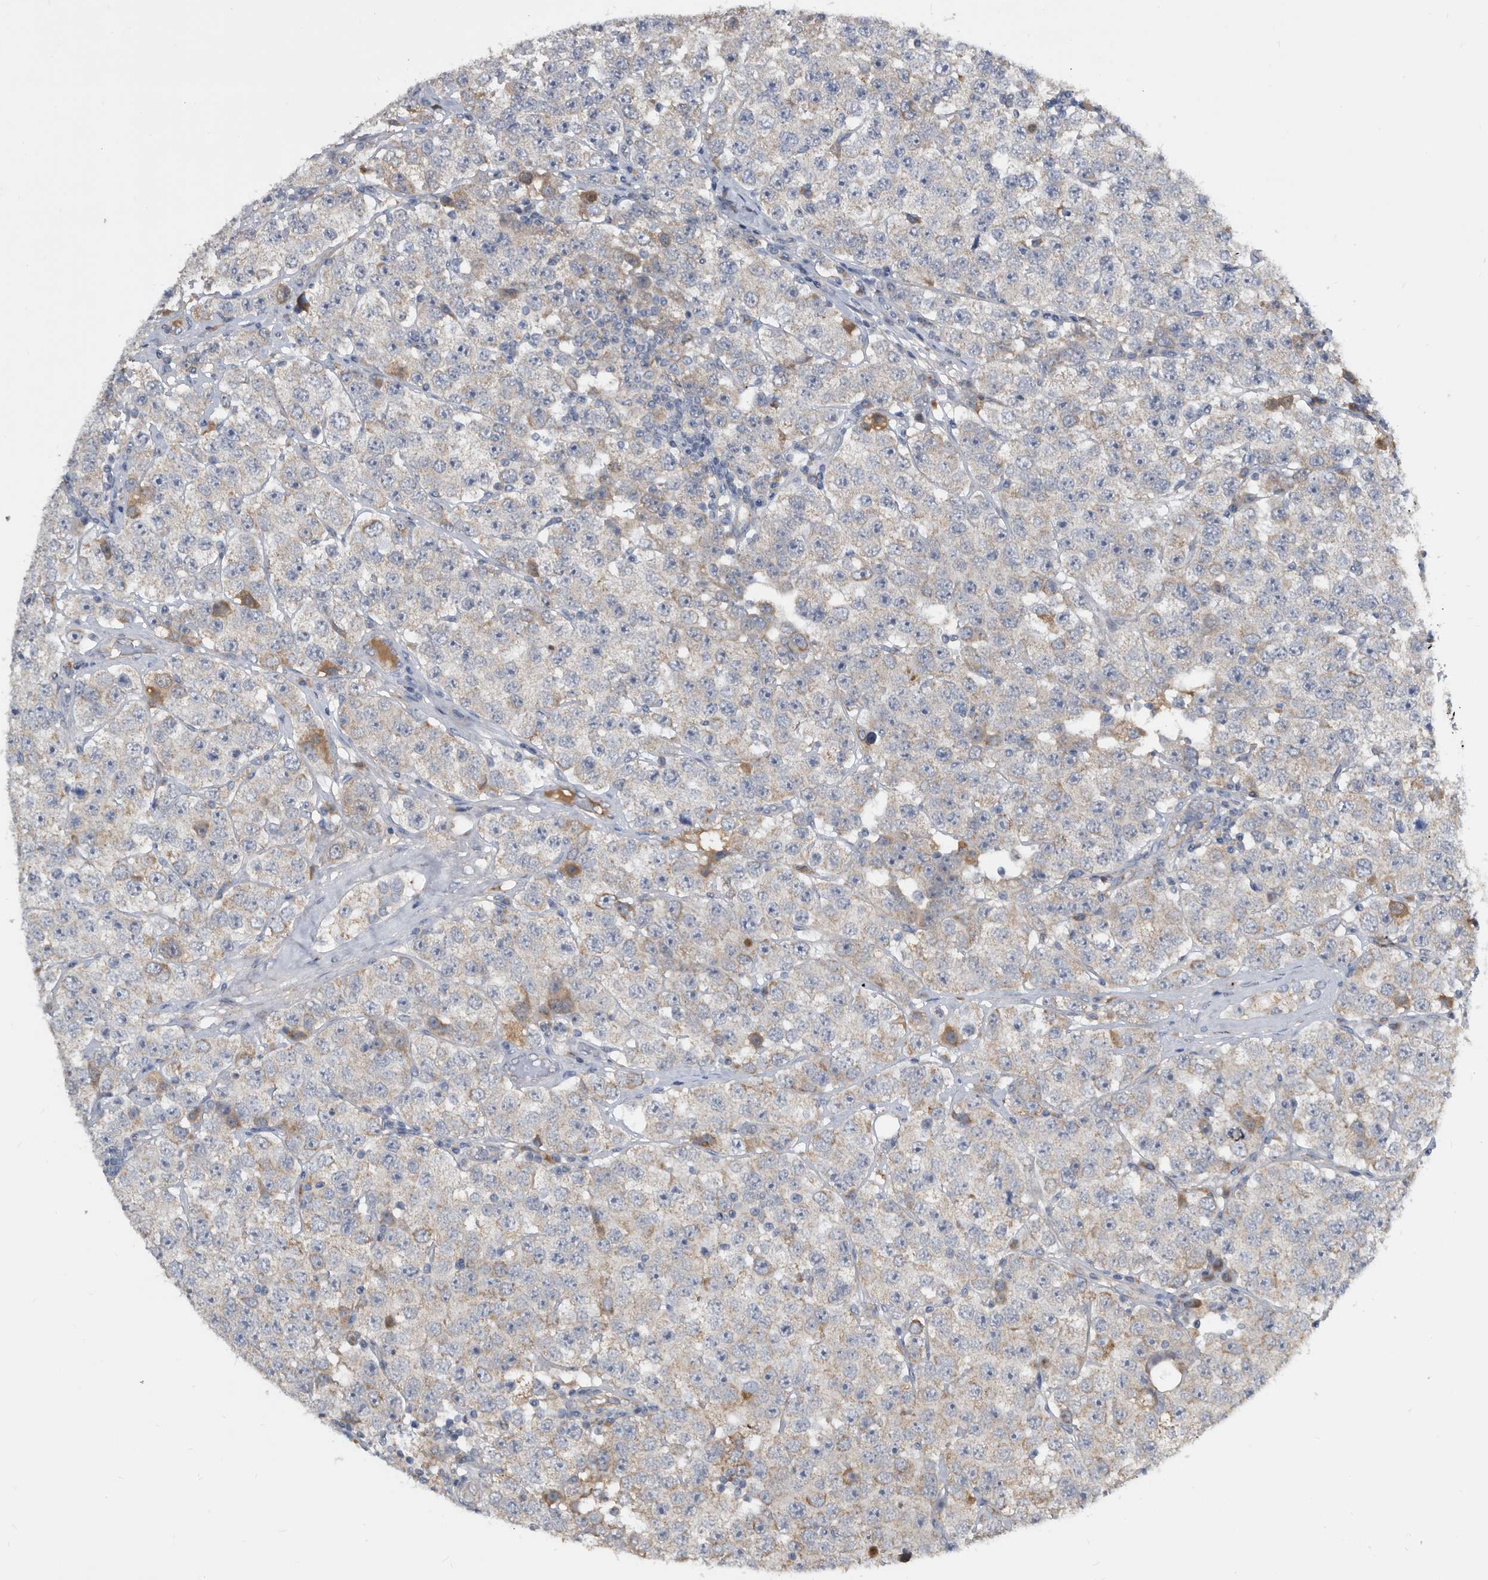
{"staining": {"intensity": "moderate", "quantity": "<25%", "location": "cytoplasmic/membranous"}, "tissue": "testis cancer", "cell_type": "Tumor cells", "image_type": "cancer", "snomed": [{"axis": "morphology", "description": "Seminoma, NOS"}, {"axis": "topography", "description": "Testis"}], "caption": "High-power microscopy captured an IHC histopathology image of testis cancer (seminoma), revealing moderate cytoplasmic/membranous staining in approximately <25% of tumor cells. (Brightfield microscopy of DAB IHC at high magnification).", "gene": "PI15", "patient": {"sex": "male", "age": 28}}